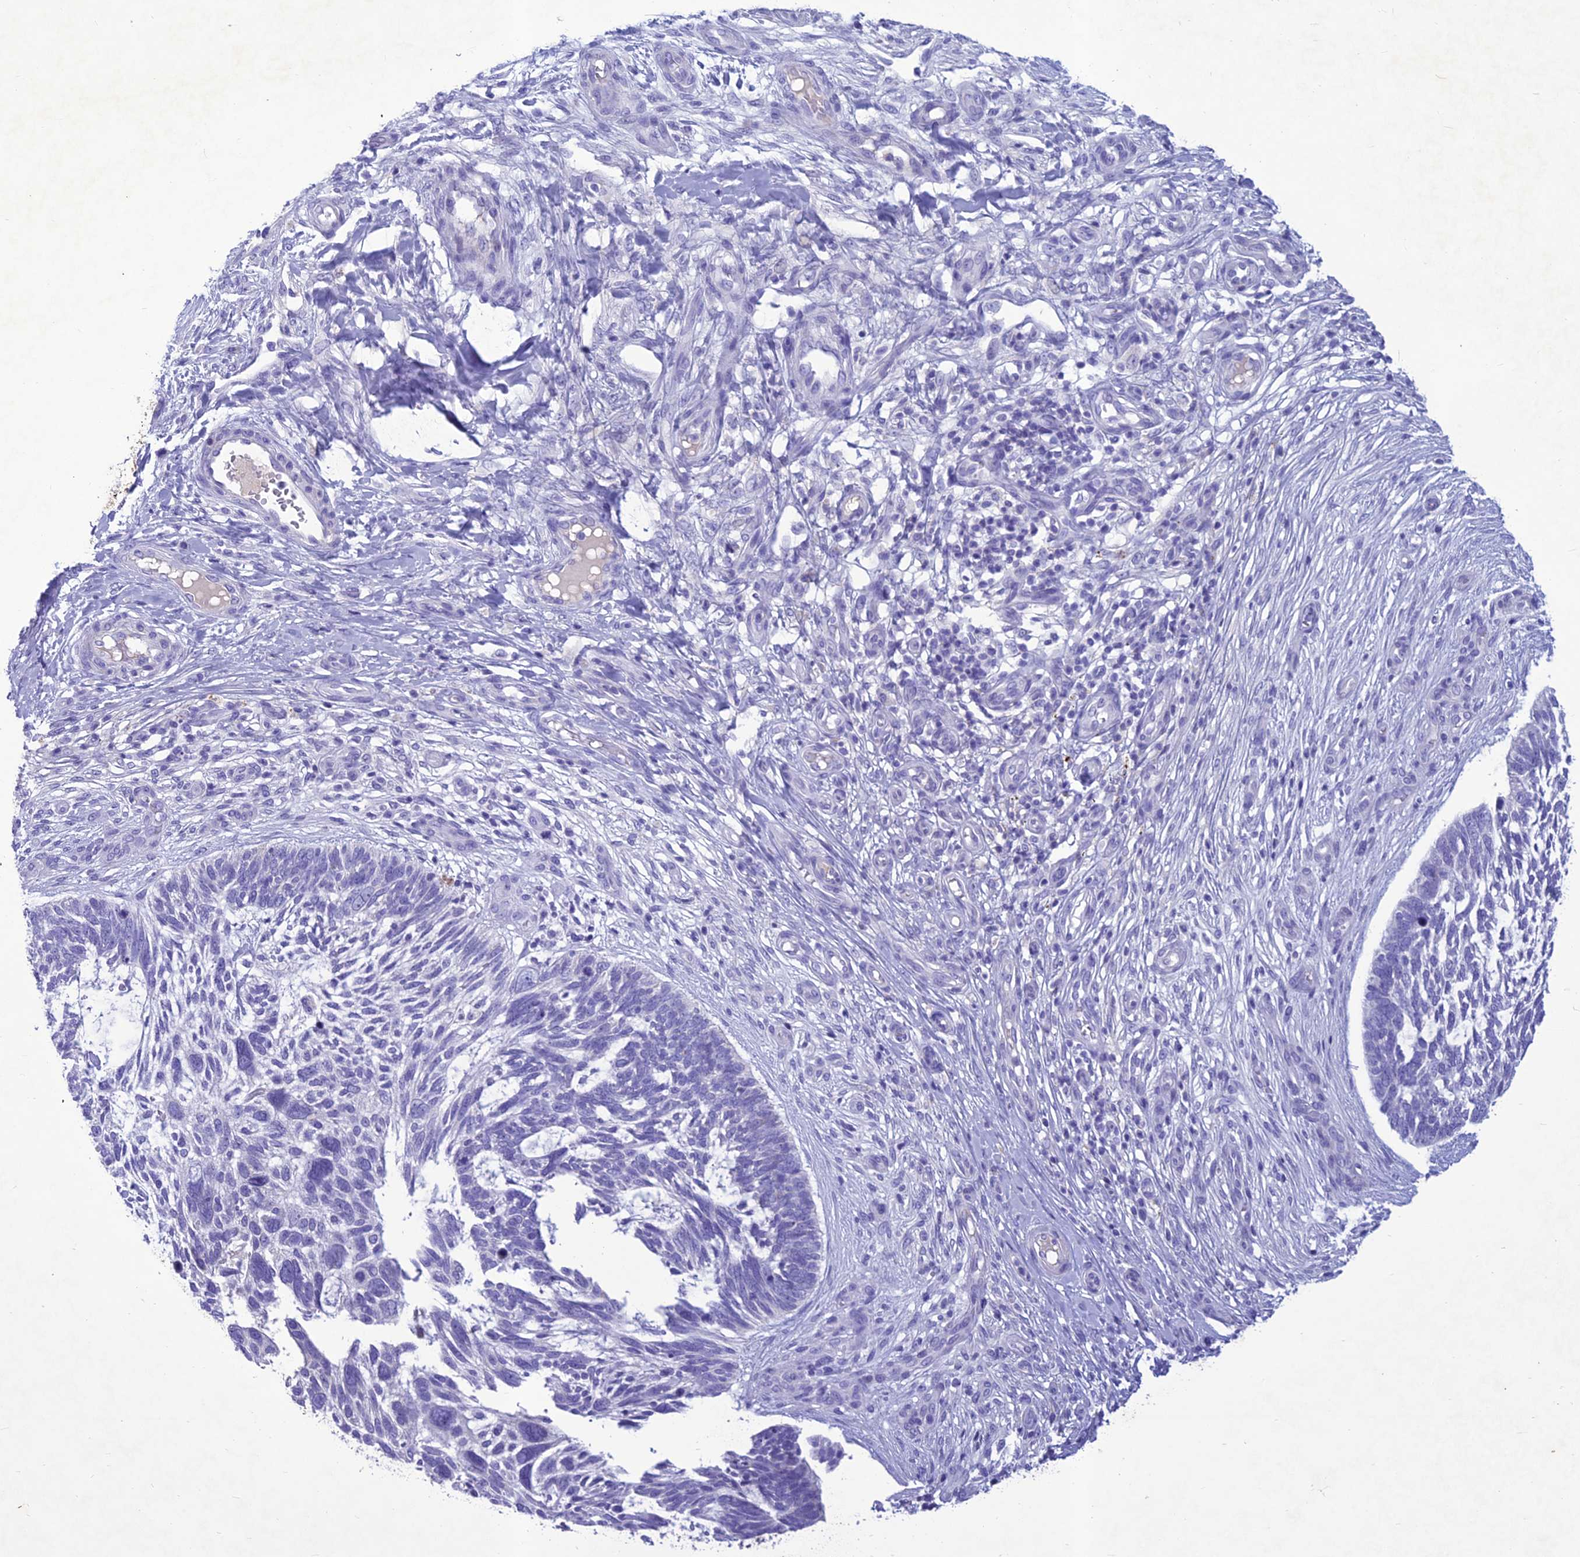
{"staining": {"intensity": "negative", "quantity": "none", "location": "none"}, "tissue": "skin cancer", "cell_type": "Tumor cells", "image_type": "cancer", "snomed": [{"axis": "morphology", "description": "Basal cell carcinoma"}, {"axis": "topography", "description": "Skin"}], "caption": "DAB (3,3'-diaminobenzidine) immunohistochemical staining of basal cell carcinoma (skin) exhibits no significant positivity in tumor cells.", "gene": "IFT172", "patient": {"sex": "male", "age": 88}}